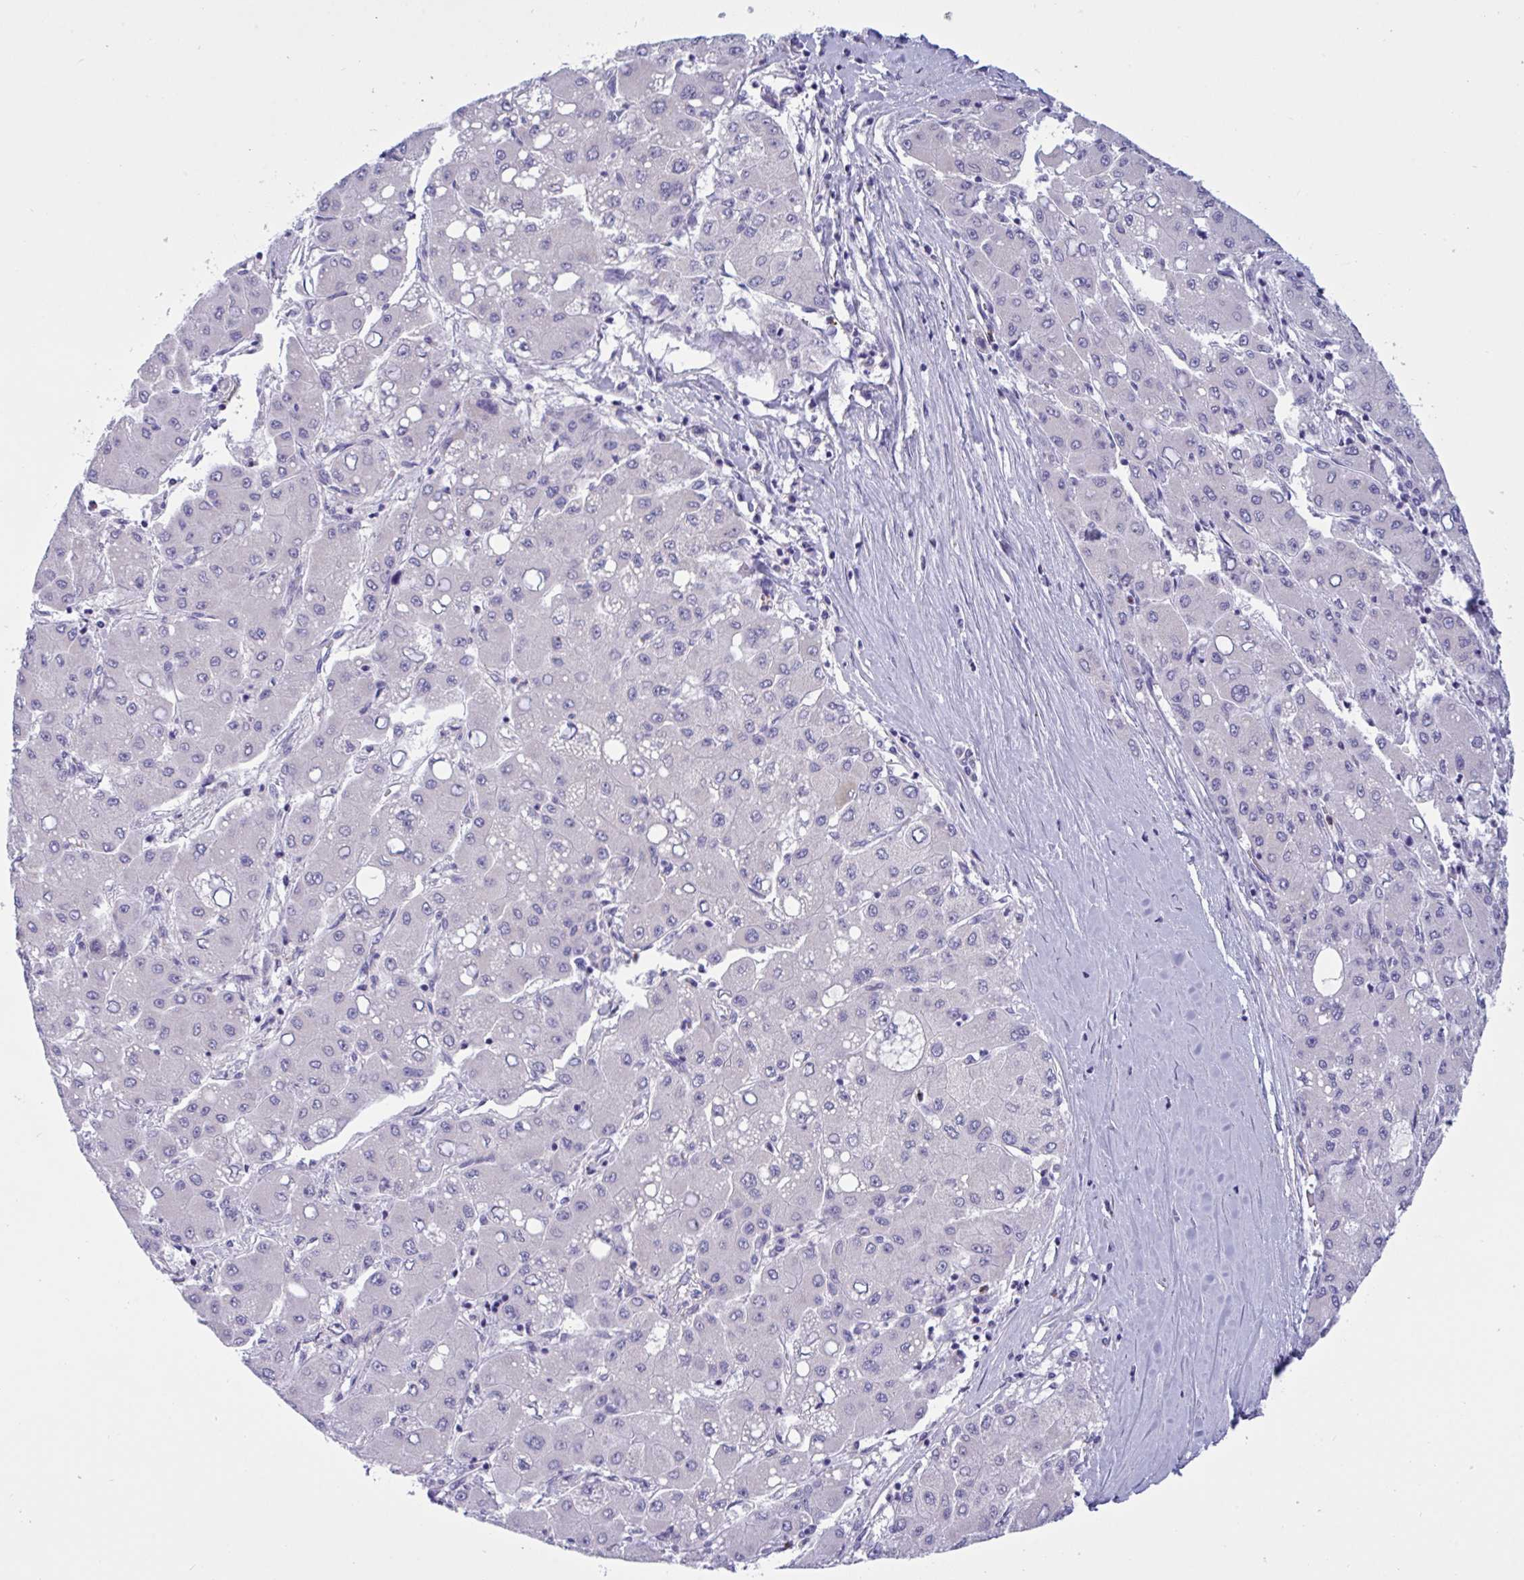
{"staining": {"intensity": "negative", "quantity": "none", "location": "none"}, "tissue": "liver cancer", "cell_type": "Tumor cells", "image_type": "cancer", "snomed": [{"axis": "morphology", "description": "Carcinoma, Hepatocellular, NOS"}, {"axis": "topography", "description": "Liver"}], "caption": "Liver cancer stained for a protein using immunohistochemistry exhibits no staining tumor cells.", "gene": "OXLD1", "patient": {"sex": "male", "age": 40}}